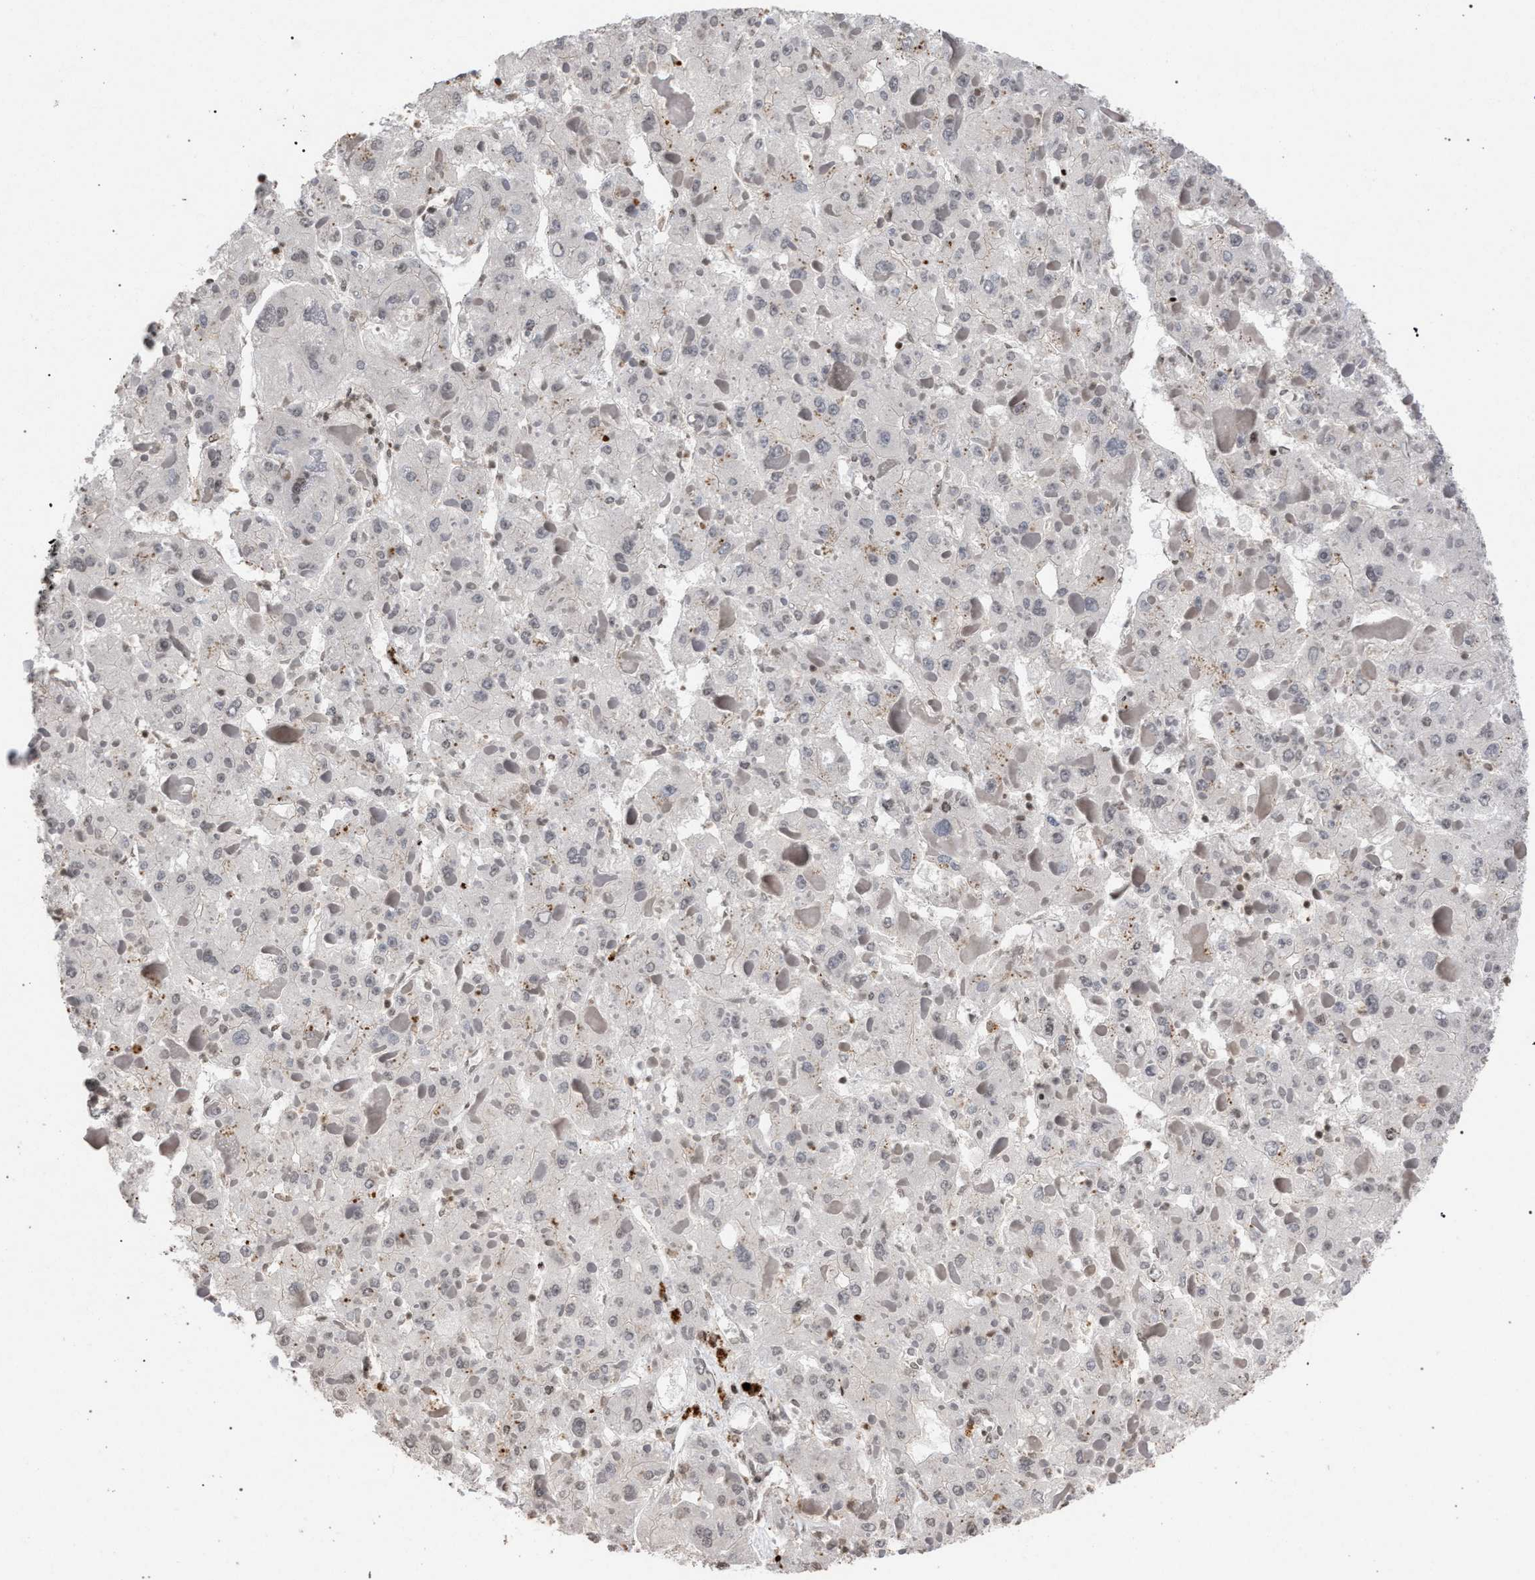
{"staining": {"intensity": "negative", "quantity": "none", "location": "none"}, "tissue": "liver cancer", "cell_type": "Tumor cells", "image_type": "cancer", "snomed": [{"axis": "morphology", "description": "Carcinoma, Hepatocellular, NOS"}, {"axis": "topography", "description": "Liver"}], "caption": "Photomicrograph shows no protein expression in tumor cells of hepatocellular carcinoma (liver) tissue.", "gene": "FOXD3", "patient": {"sex": "female", "age": 73}}